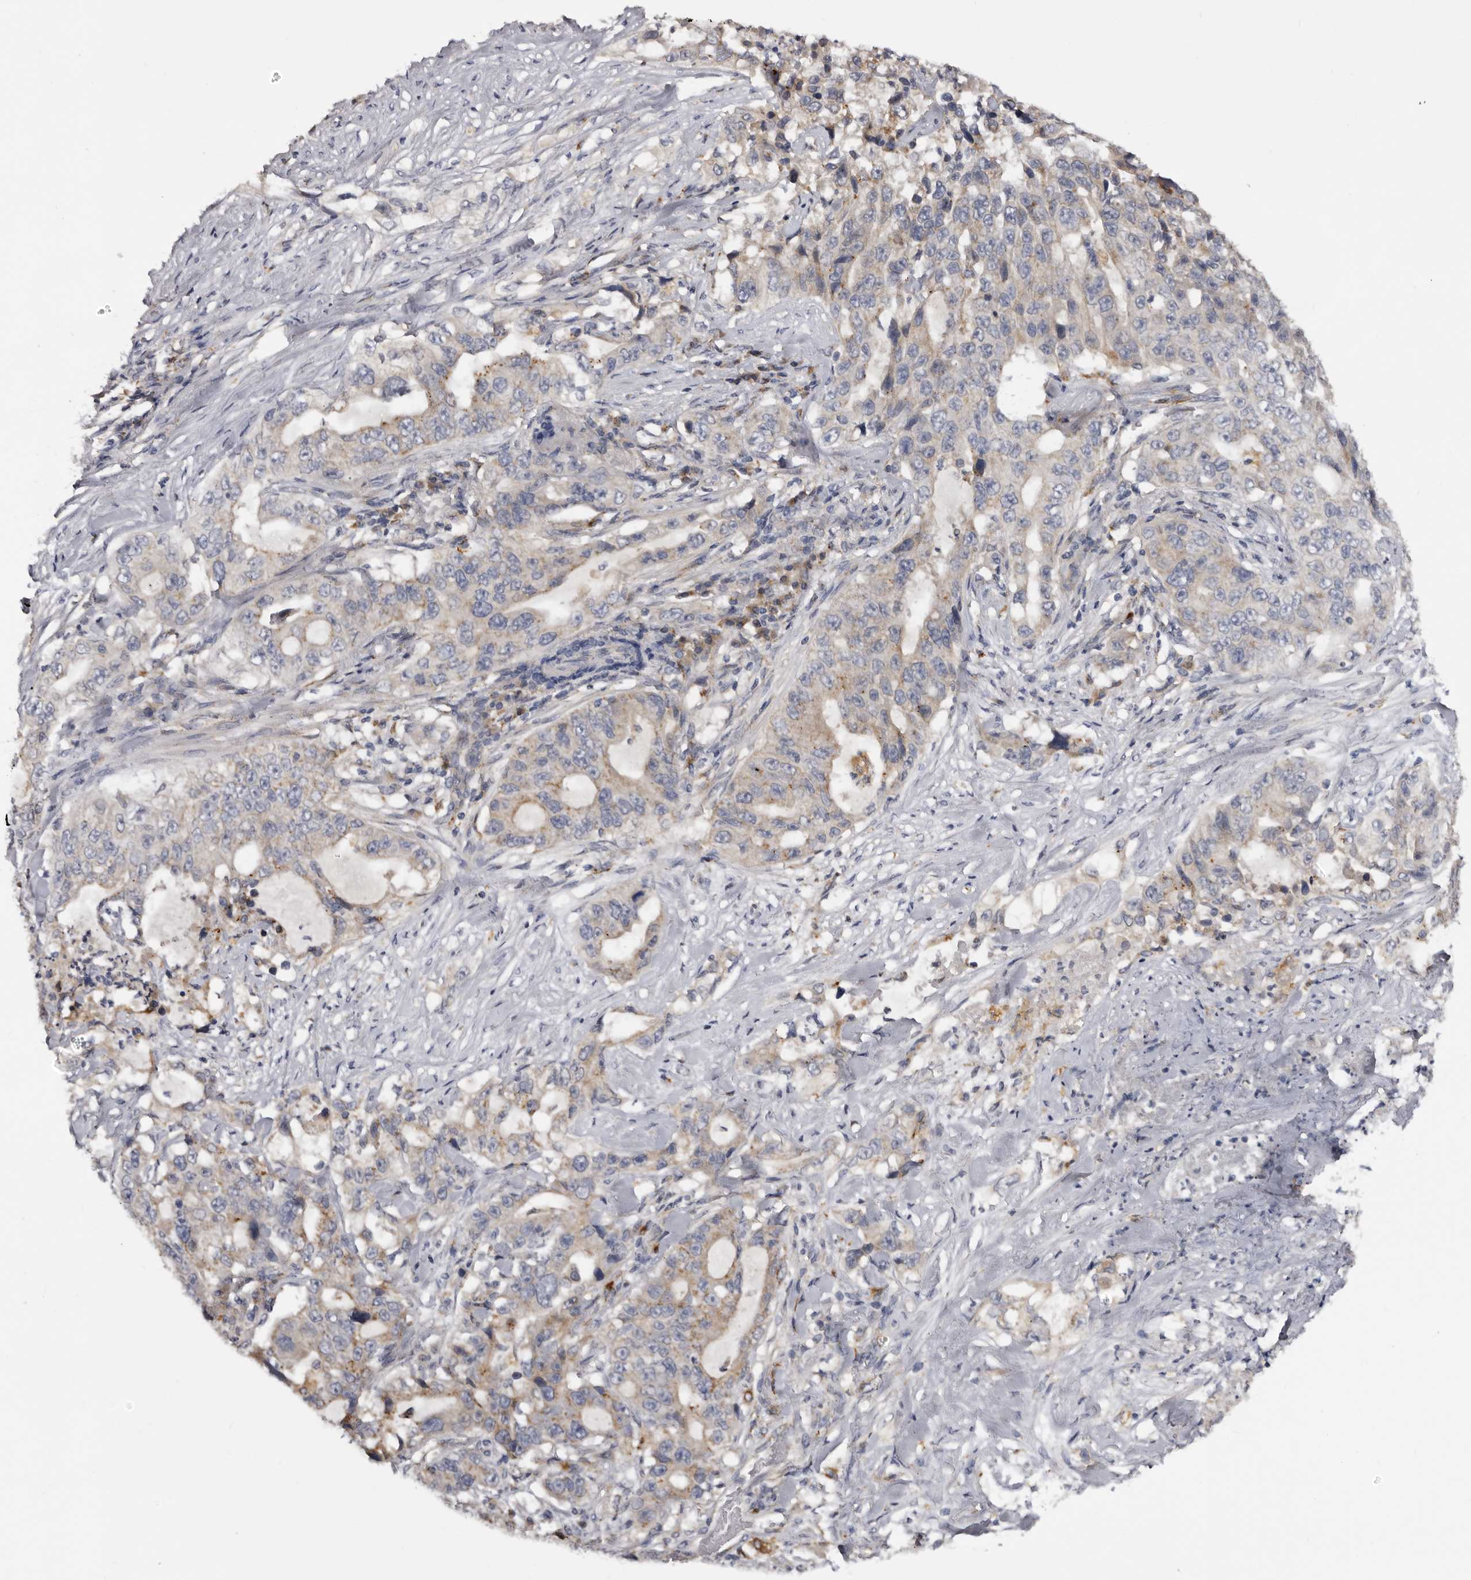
{"staining": {"intensity": "weak", "quantity": ">75%", "location": "cytoplasmic/membranous"}, "tissue": "lung cancer", "cell_type": "Tumor cells", "image_type": "cancer", "snomed": [{"axis": "morphology", "description": "Adenocarcinoma, NOS"}, {"axis": "topography", "description": "Lung"}], "caption": "Lung cancer (adenocarcinoma) stained for a protein (brown) shows weak cytoplasmic/membranous positive expression in approximately >75% of tumor cells.", "gene": "DAP", "patient": {"sex": "female", "age": 51}}